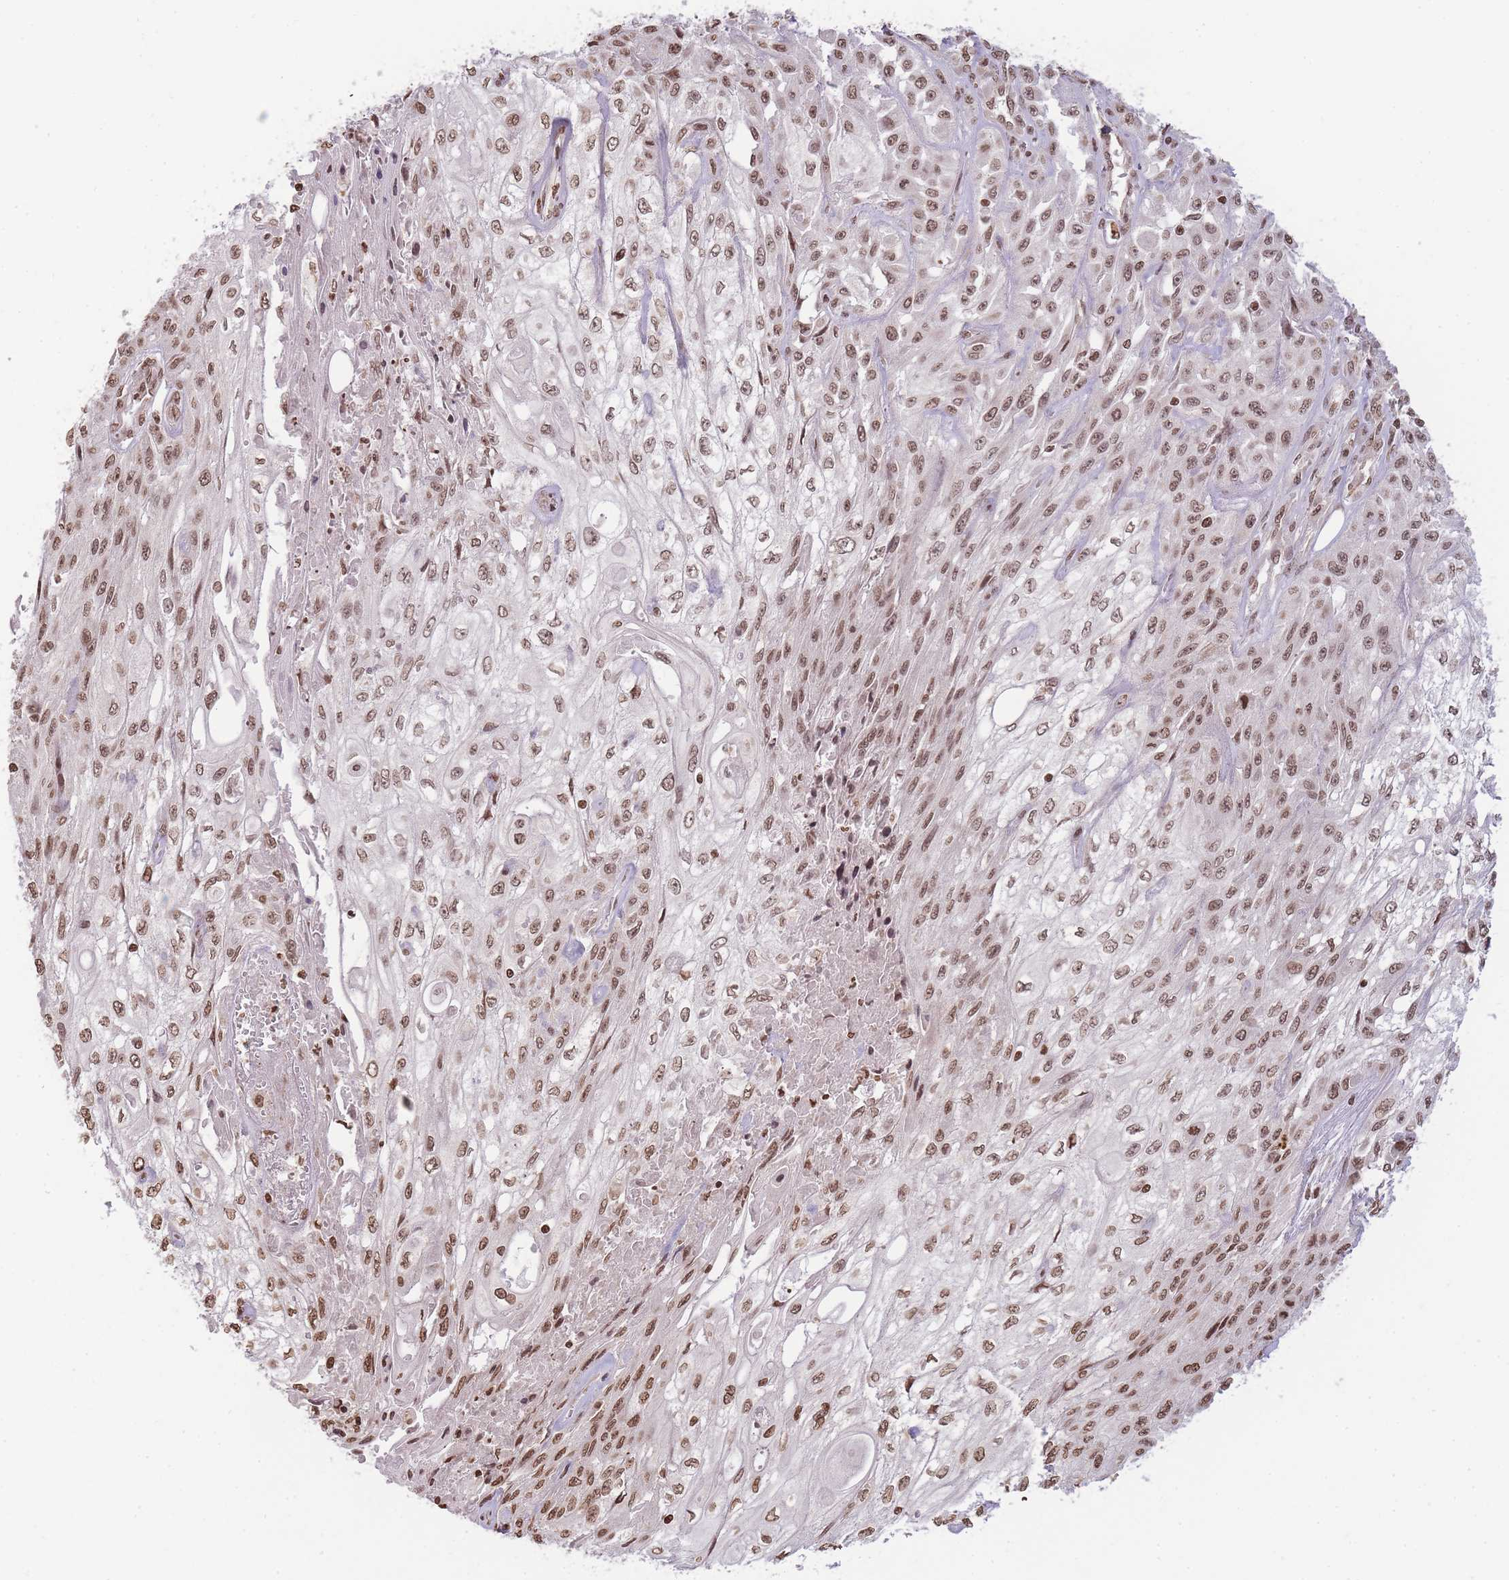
{"staining": {"intensity": "moderate", "quantity": ">75%", "location": "nuclear"}, "tissue": "skin cancer", "cell_type": "Tumor cells", "image_type": "cancer", "snomed": [{"axis": "morphology", "description": "Squamous cell carcinoma, NOS"}, {"axis": "morphology", "description": "Squamous cell carcinoma, metastatic, NOS"}, {"axis": "topography", "description": "Skin"}, {"axis": "topography", "description": "Lymph node"}], "caption": "Immunohistochemistry (IHC) histopathology image of neoplastic tissue: human skin cancer (squamous cell carcinoma) stained using IHC reveals medium levels of moderate protein expression localized specifically in the nuclear of tumor cells, appearing as a nuclear brown color.", "gene": "WWTR1", "patient": {"sex": "male", "age": 75}}